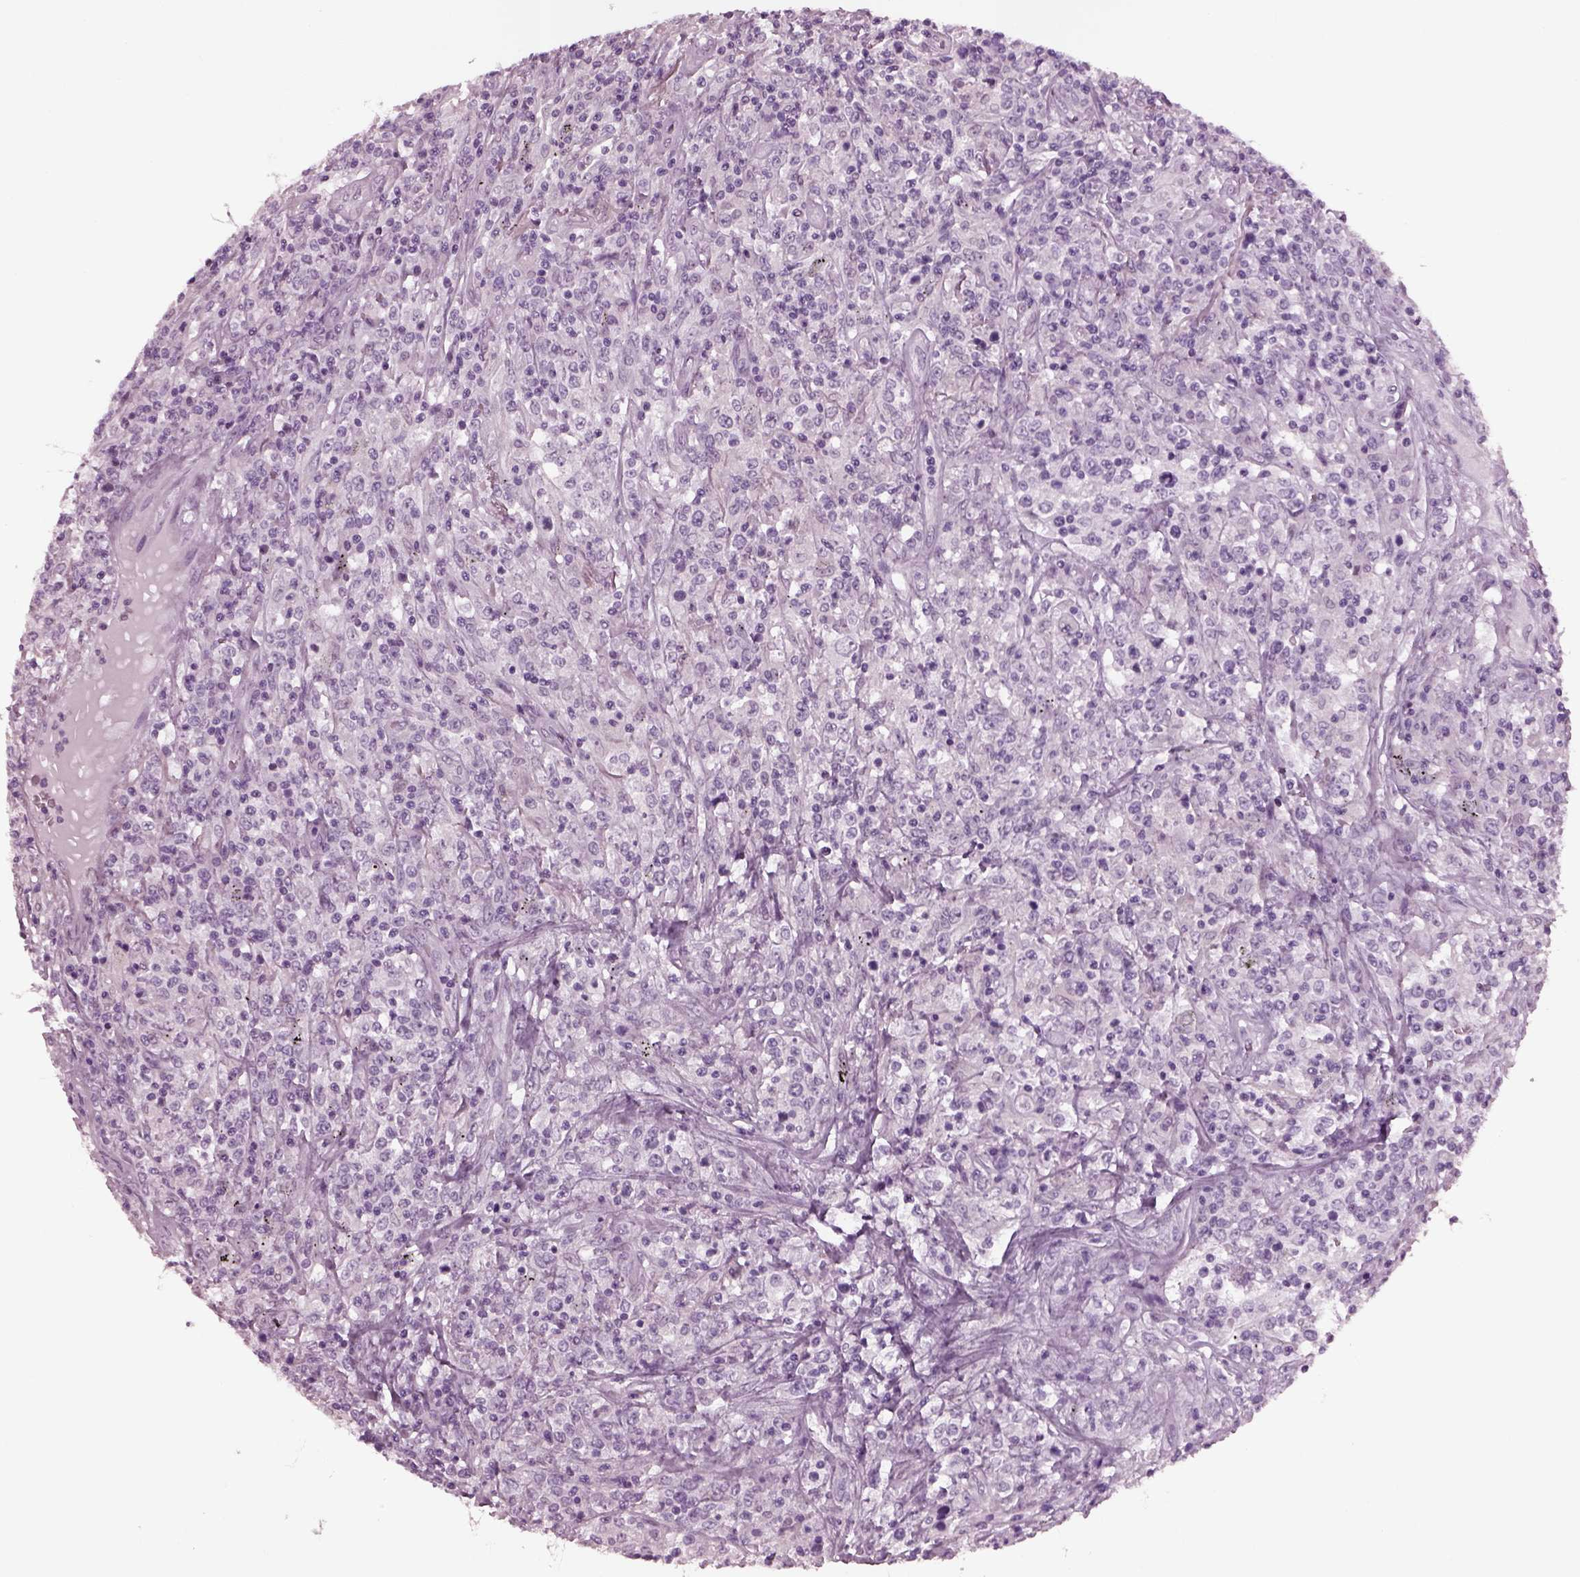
{"staining": {"intensity": "negative", "quantity": "none", "location": "none"}, "tissue": "lymphoma", "cell_type": "Tumor cells", "image_type": "cancer", "snomed": [{"axis": "morphology", "description": "Malignant lymphoma, non-Hodgkin's type, High grade"}, {"axis": "topography", "description": "Lung"}], "caption": "Protein analysis of malignant lymphoma, non-Hodgkin's type (high-grade) exhibits no significant positivity in tumor cells. (DAB (3,3'-diaminobenzidine) immunohistochemistry visualized using brightfield microscopy, high magnification).", "gene": "TPPP2", "patient": {"sex": "male", "age": 79}}